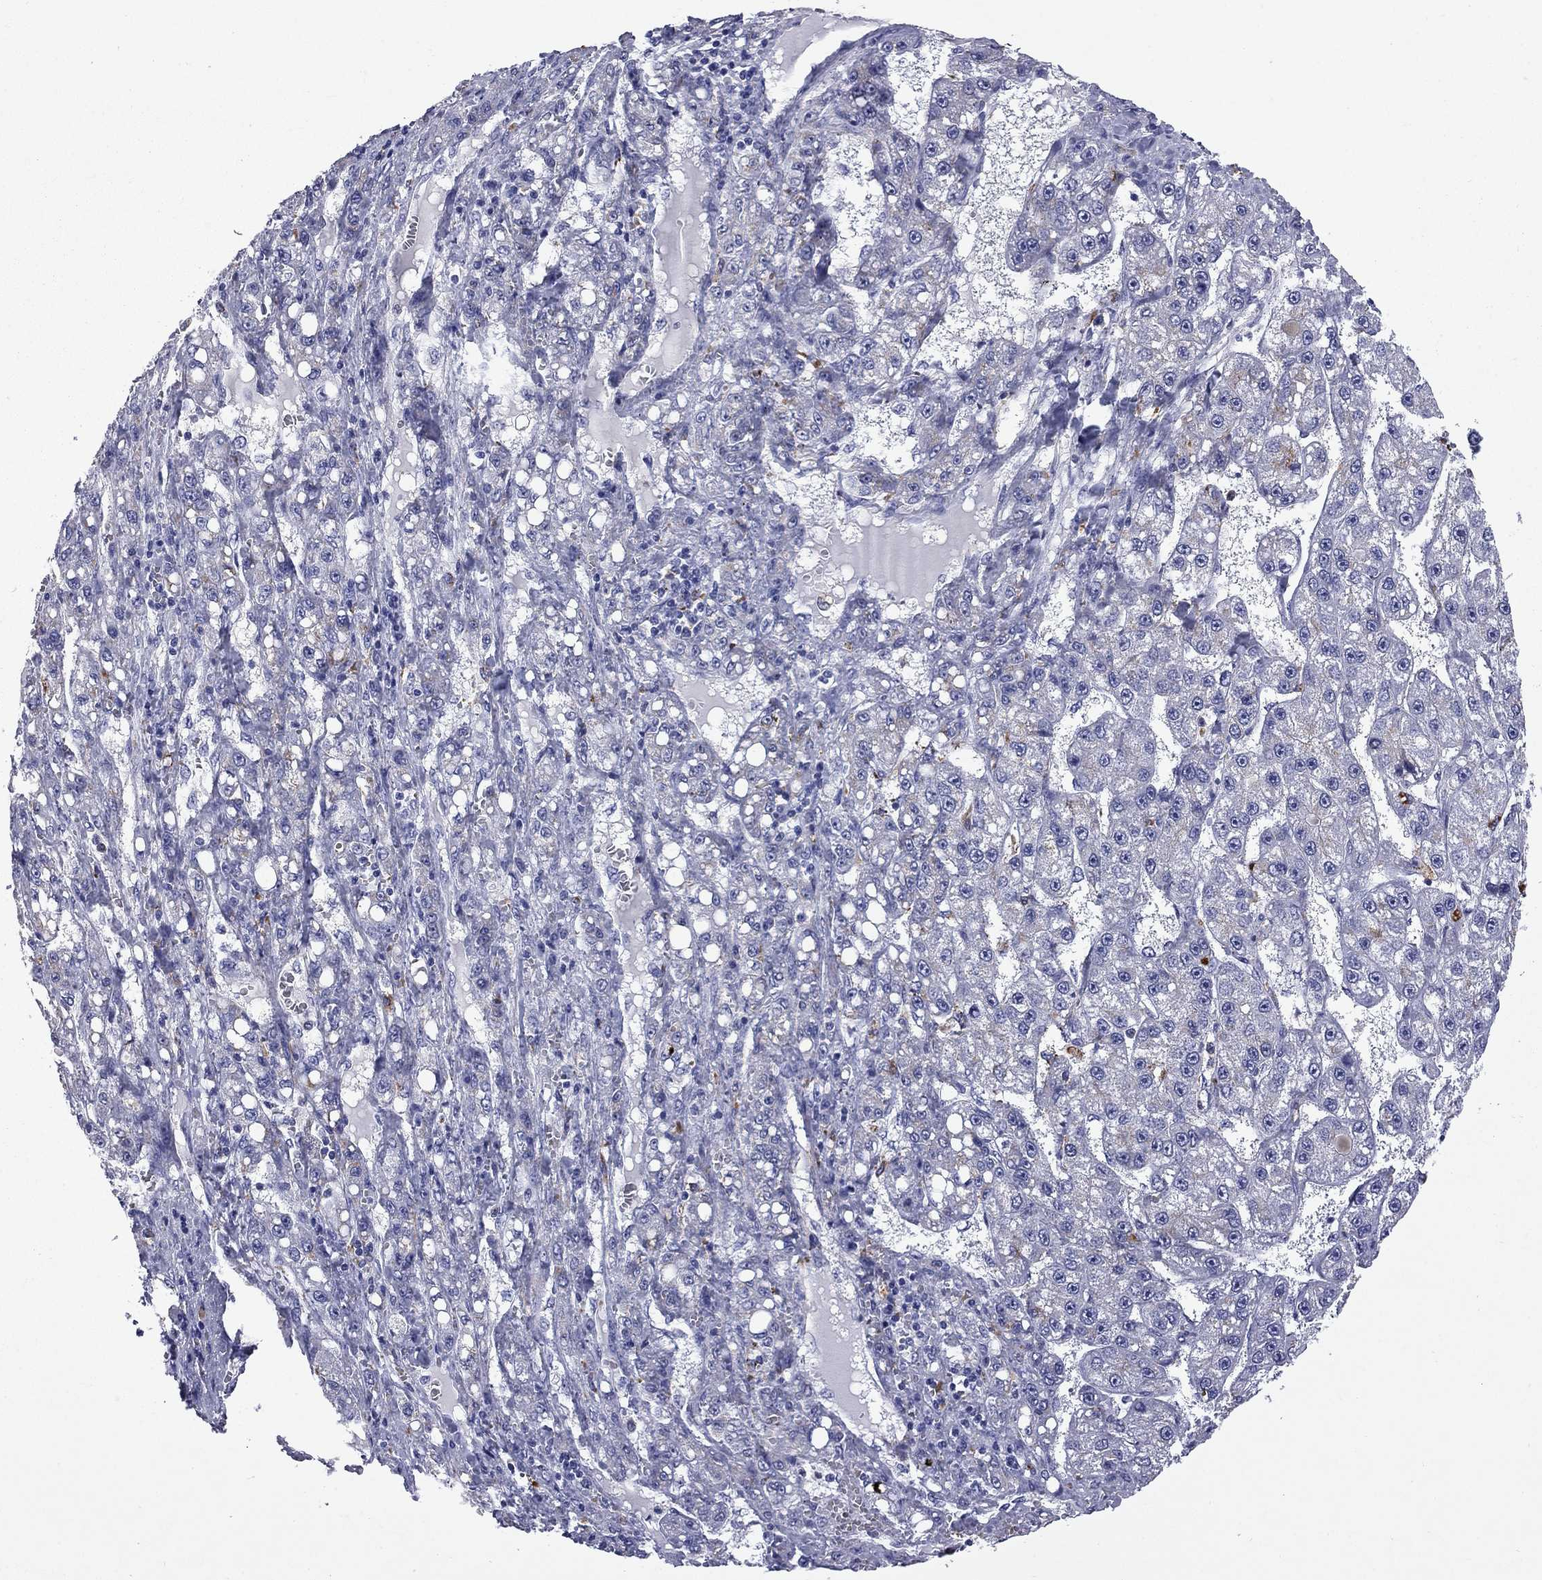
{"staining": {"intensity": "negative", "quantity": "none", "location": "none"}, "tissue": "liver cancer", "cell_type": "Tumor cells", "image_type": "cancer", "snomed": [{"axis": "morphology", "description": "Carcinoma, Hepatocellular, NOS"}, {"axis": "topography", "description": "Liver"}], "caption": "Tumor cells are negative for protein expression in human hepatocellular carcinoma (liver).", "gene": "MADCAM1", "patient": {"sex": "female", "age": 65}}